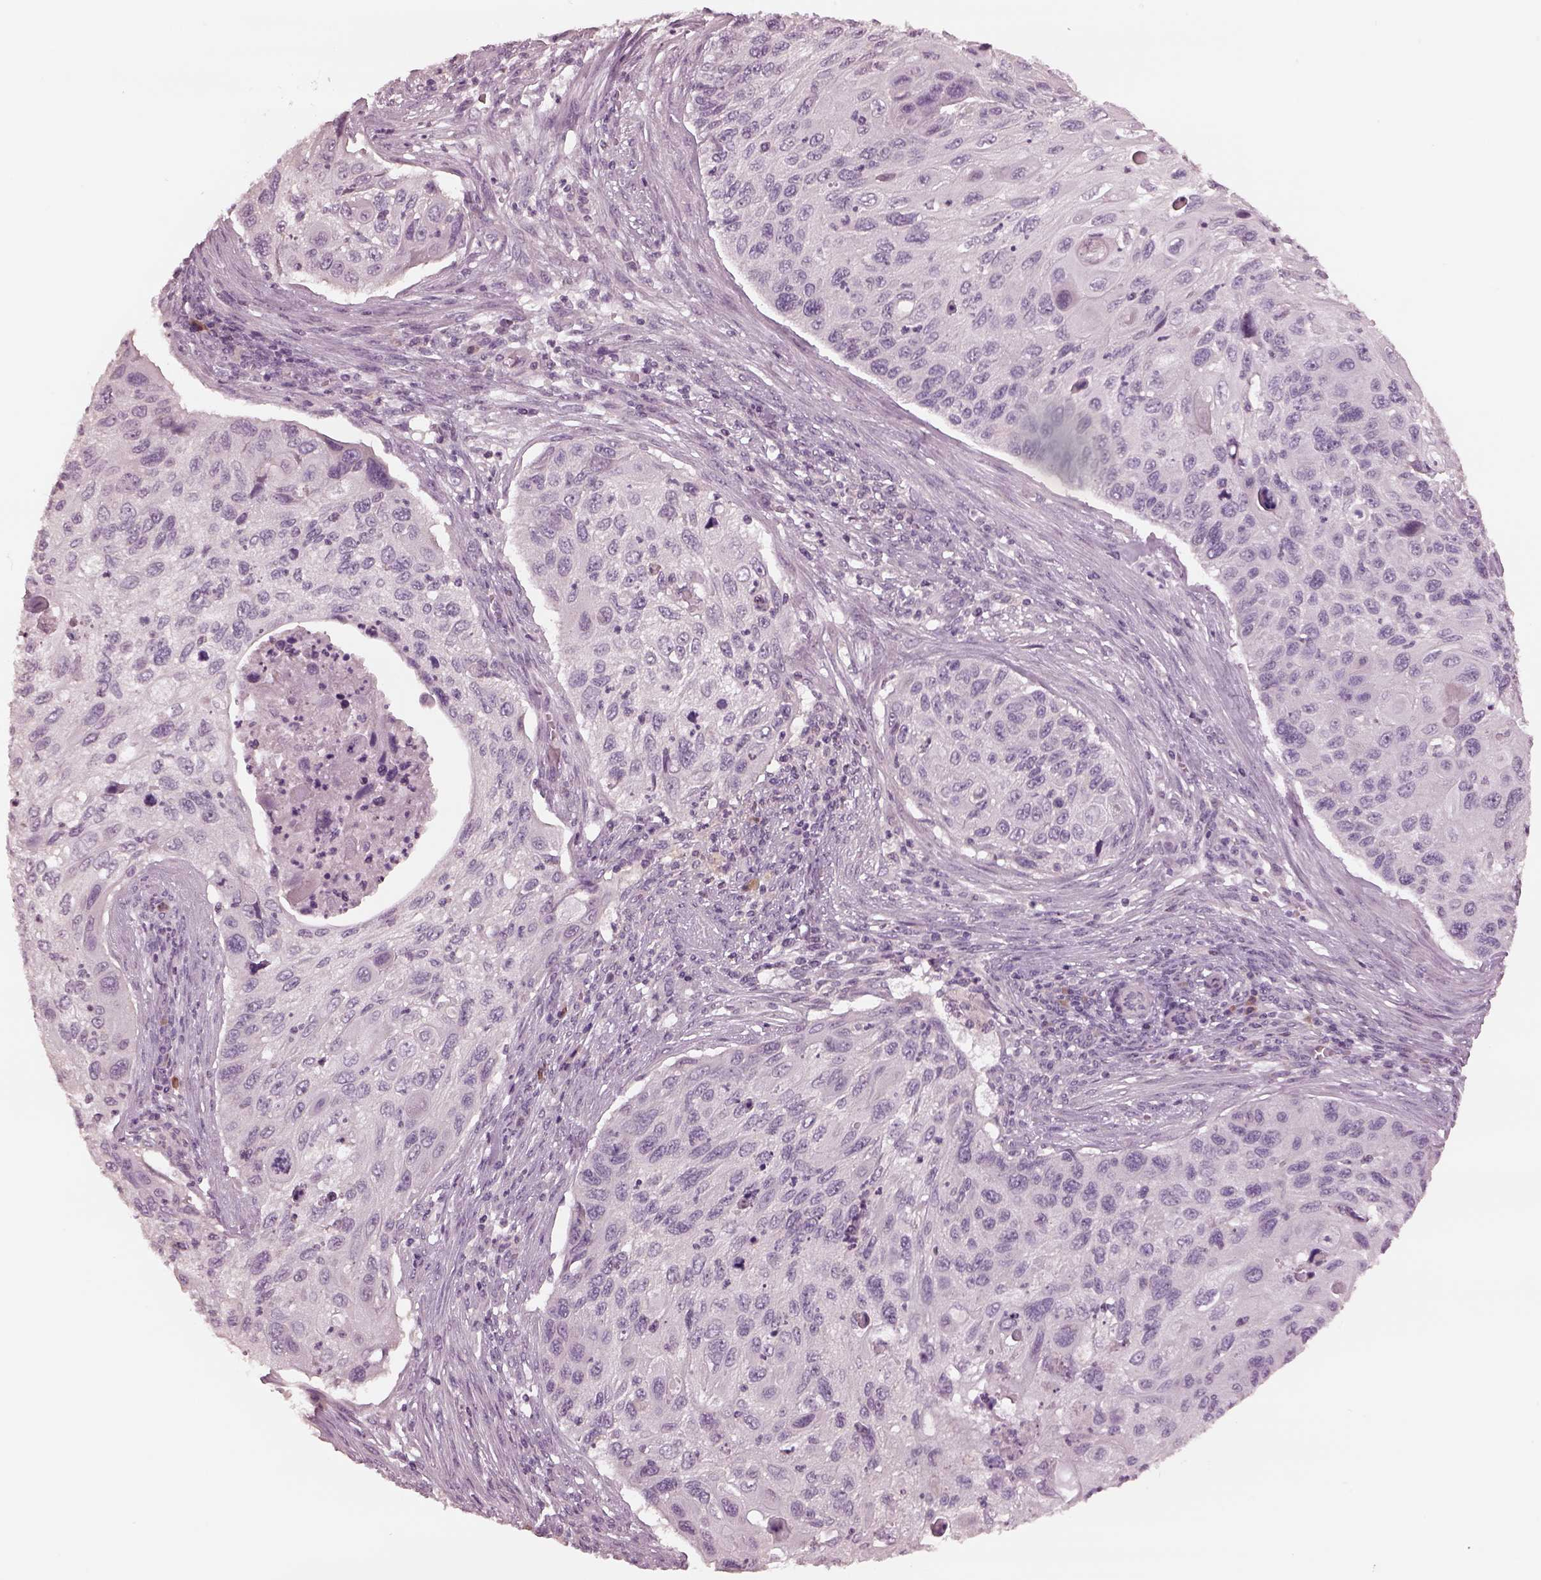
{"staining": {"intensity": "negative", "quantity": "none", "location": "none"}, "tissue": "cervical cancer", "cell_type": "Tumor cells", "image_type": "cancer", "snomed": [{"axis": "morphology", "description": "Squamous cell carcinoma, NOS"}, {"axis": "topography", "description": "Cervix"}], "caption": "The micrograph exhibits no significant expression in tumor cells of cervical cancer (squamous cell carcinoma).", "gene": "MIA", "patient": {"sex": "female", "age": 70}}